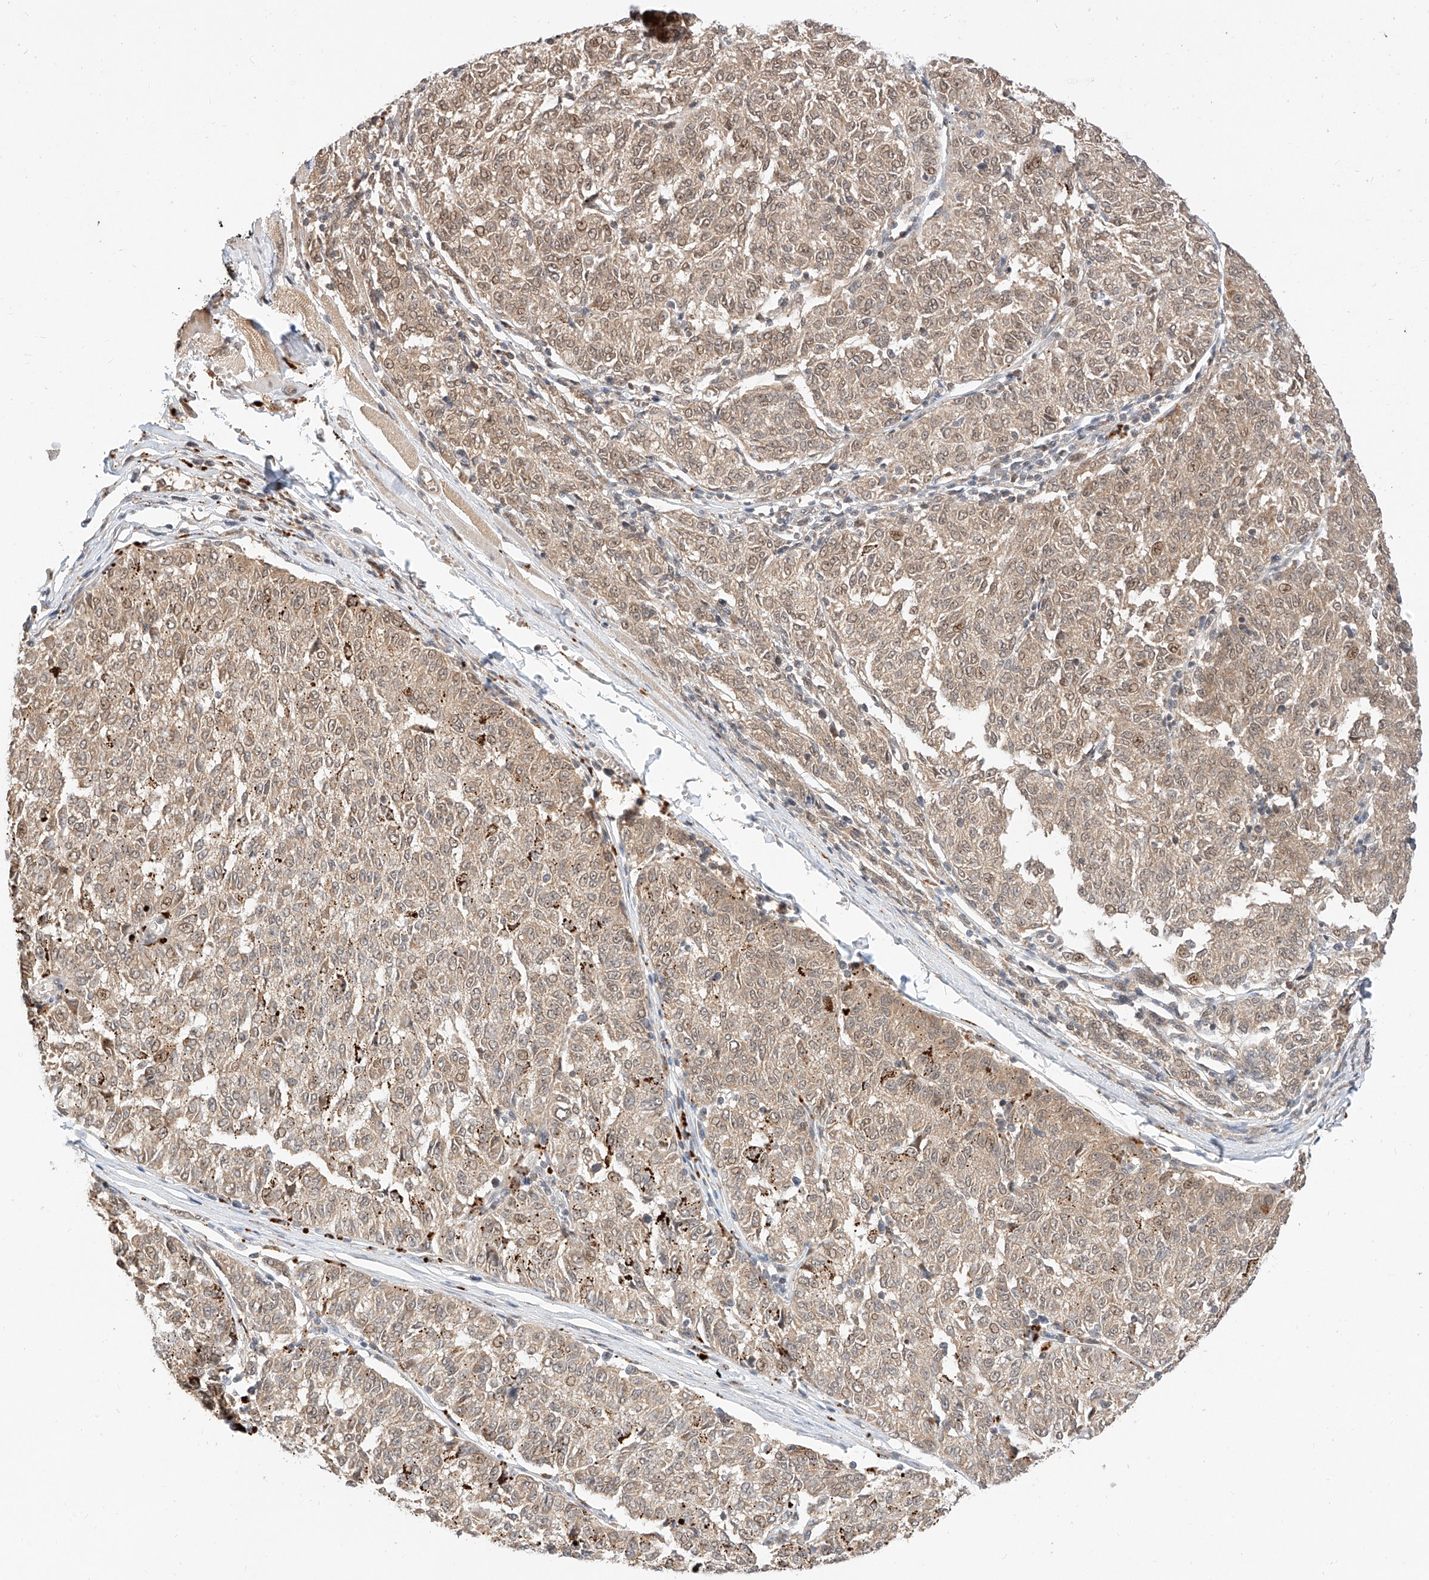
{"staining": {"intensity": "weak", "quantity": "25%-75%", "location": "cytoplasmic/membranous"}, "tissue": "melanoma", "cell_type": "Tumor cells", "image_type": "cancer", "snomed": [{"axis": "morphology", "description": "Malignant melanoma, NOS"}, {"axis": "topography", "description": "Skin"}], "caption": "High-magnification brightfield microscopy of malignant melanoma stained with DAB (3,3'-diaminobenzidine) (brown) and counterstained with hematoxylin (blue). tumor cells exhibit weak cytoplasmic/membranous staining is seen in approximately25%-75% of cells.", "gene": "EIF4H", "patient": {"sex": "female", "age": 72}}